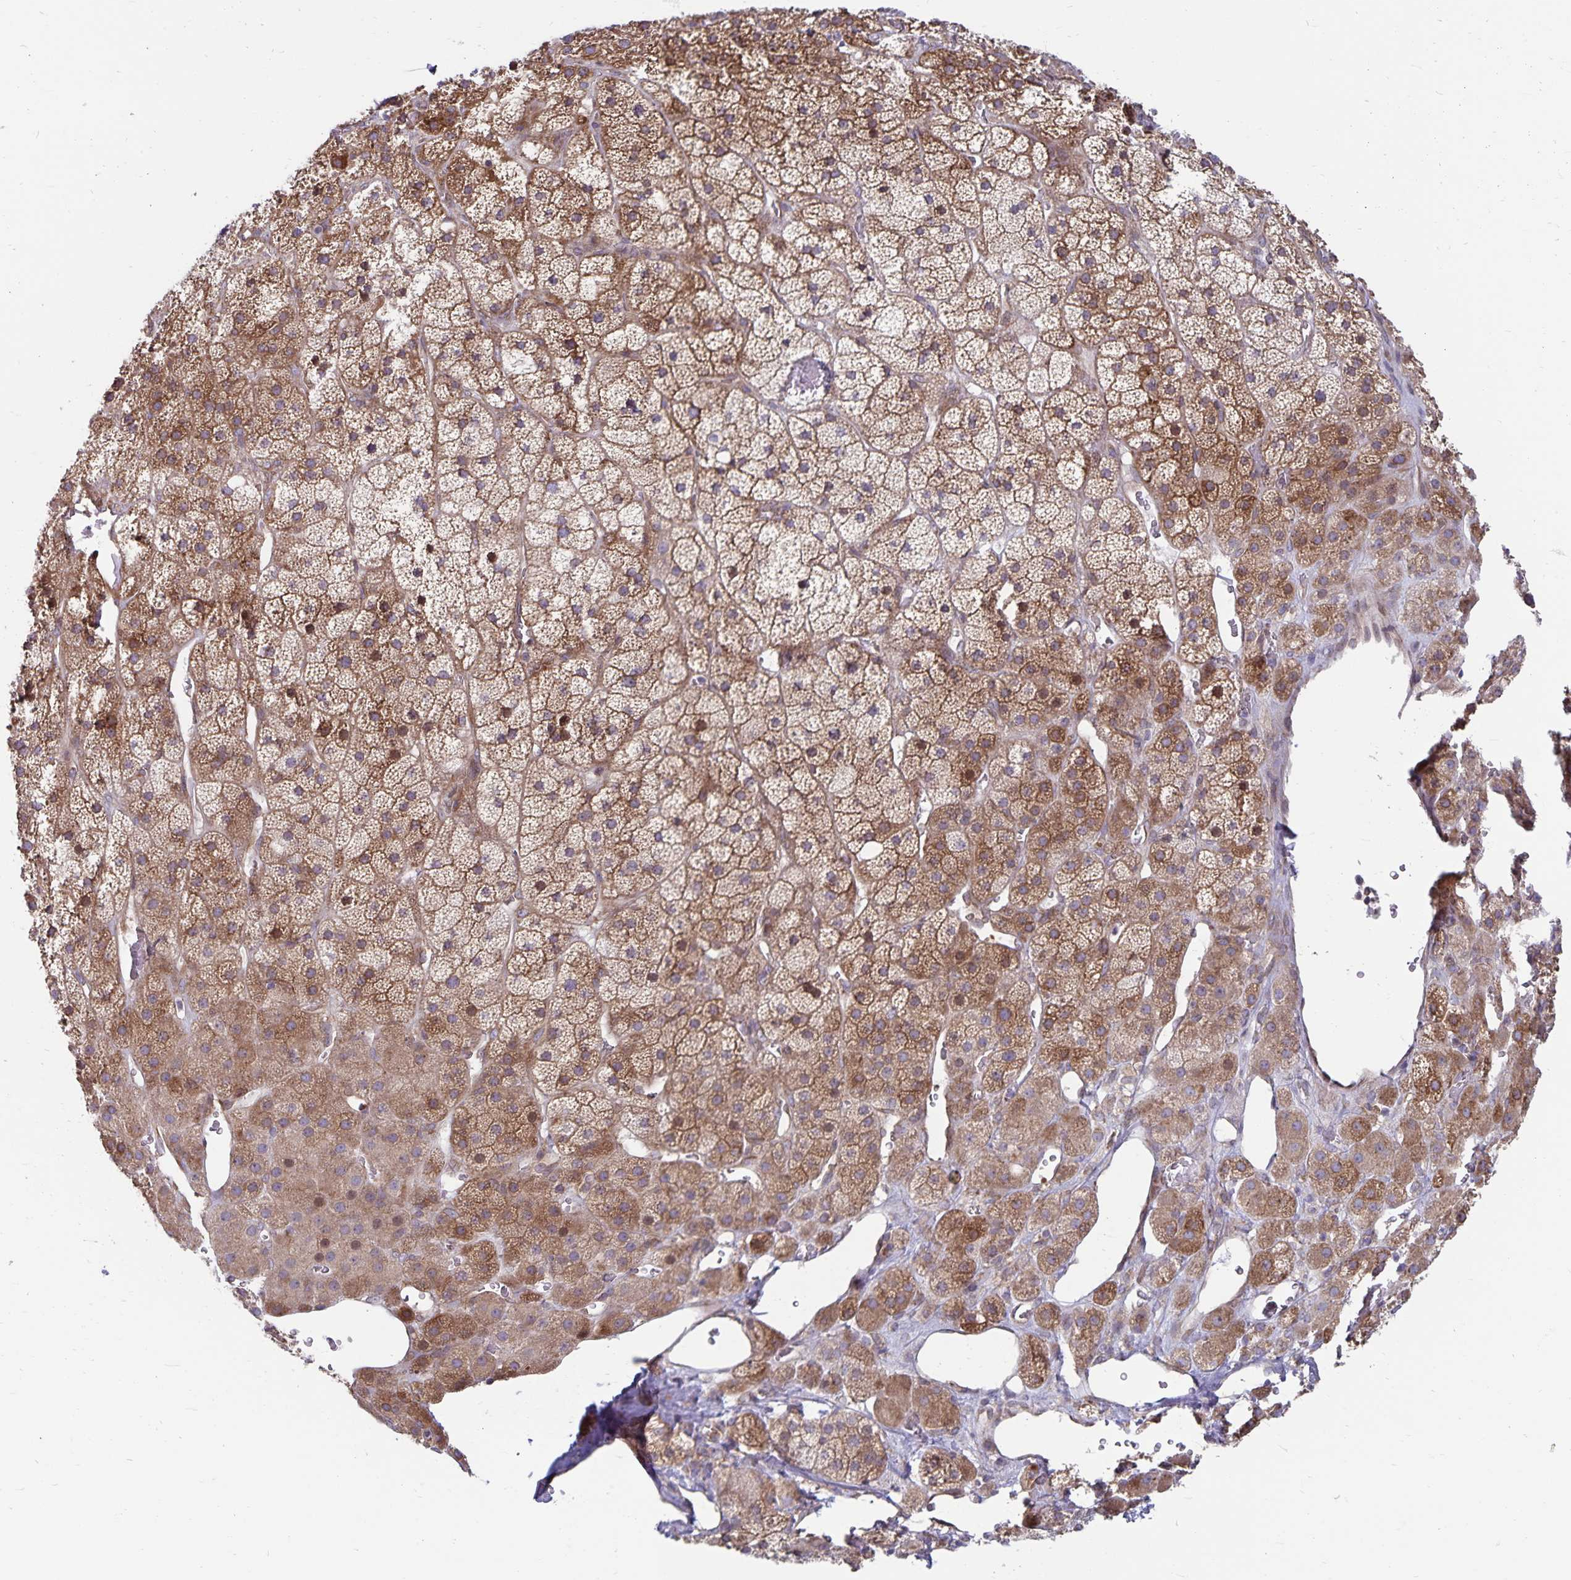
{"staining": {"intensity": "moderate", "quantity": ">75%", "location": "cytoplasmic/membranous"}, "tissue": "adrenal gland", "cell_type": "Glandular cells", "image_type": "normal", "snomed": [{"axis": "morphology", "description": "Normal tissue, NOS"}, {"axis": "topography", "description": "Adrenal gland"}], "caption": "This histopathology image displays immunohistochemistry (IHC) staining of benign human adrenal gland, with medium moderate cytoplasmic/membranous staining in approximately >75% of glandular cells.", "gene": "SEC62", "patient": {"sex": "male", "age": 57}}